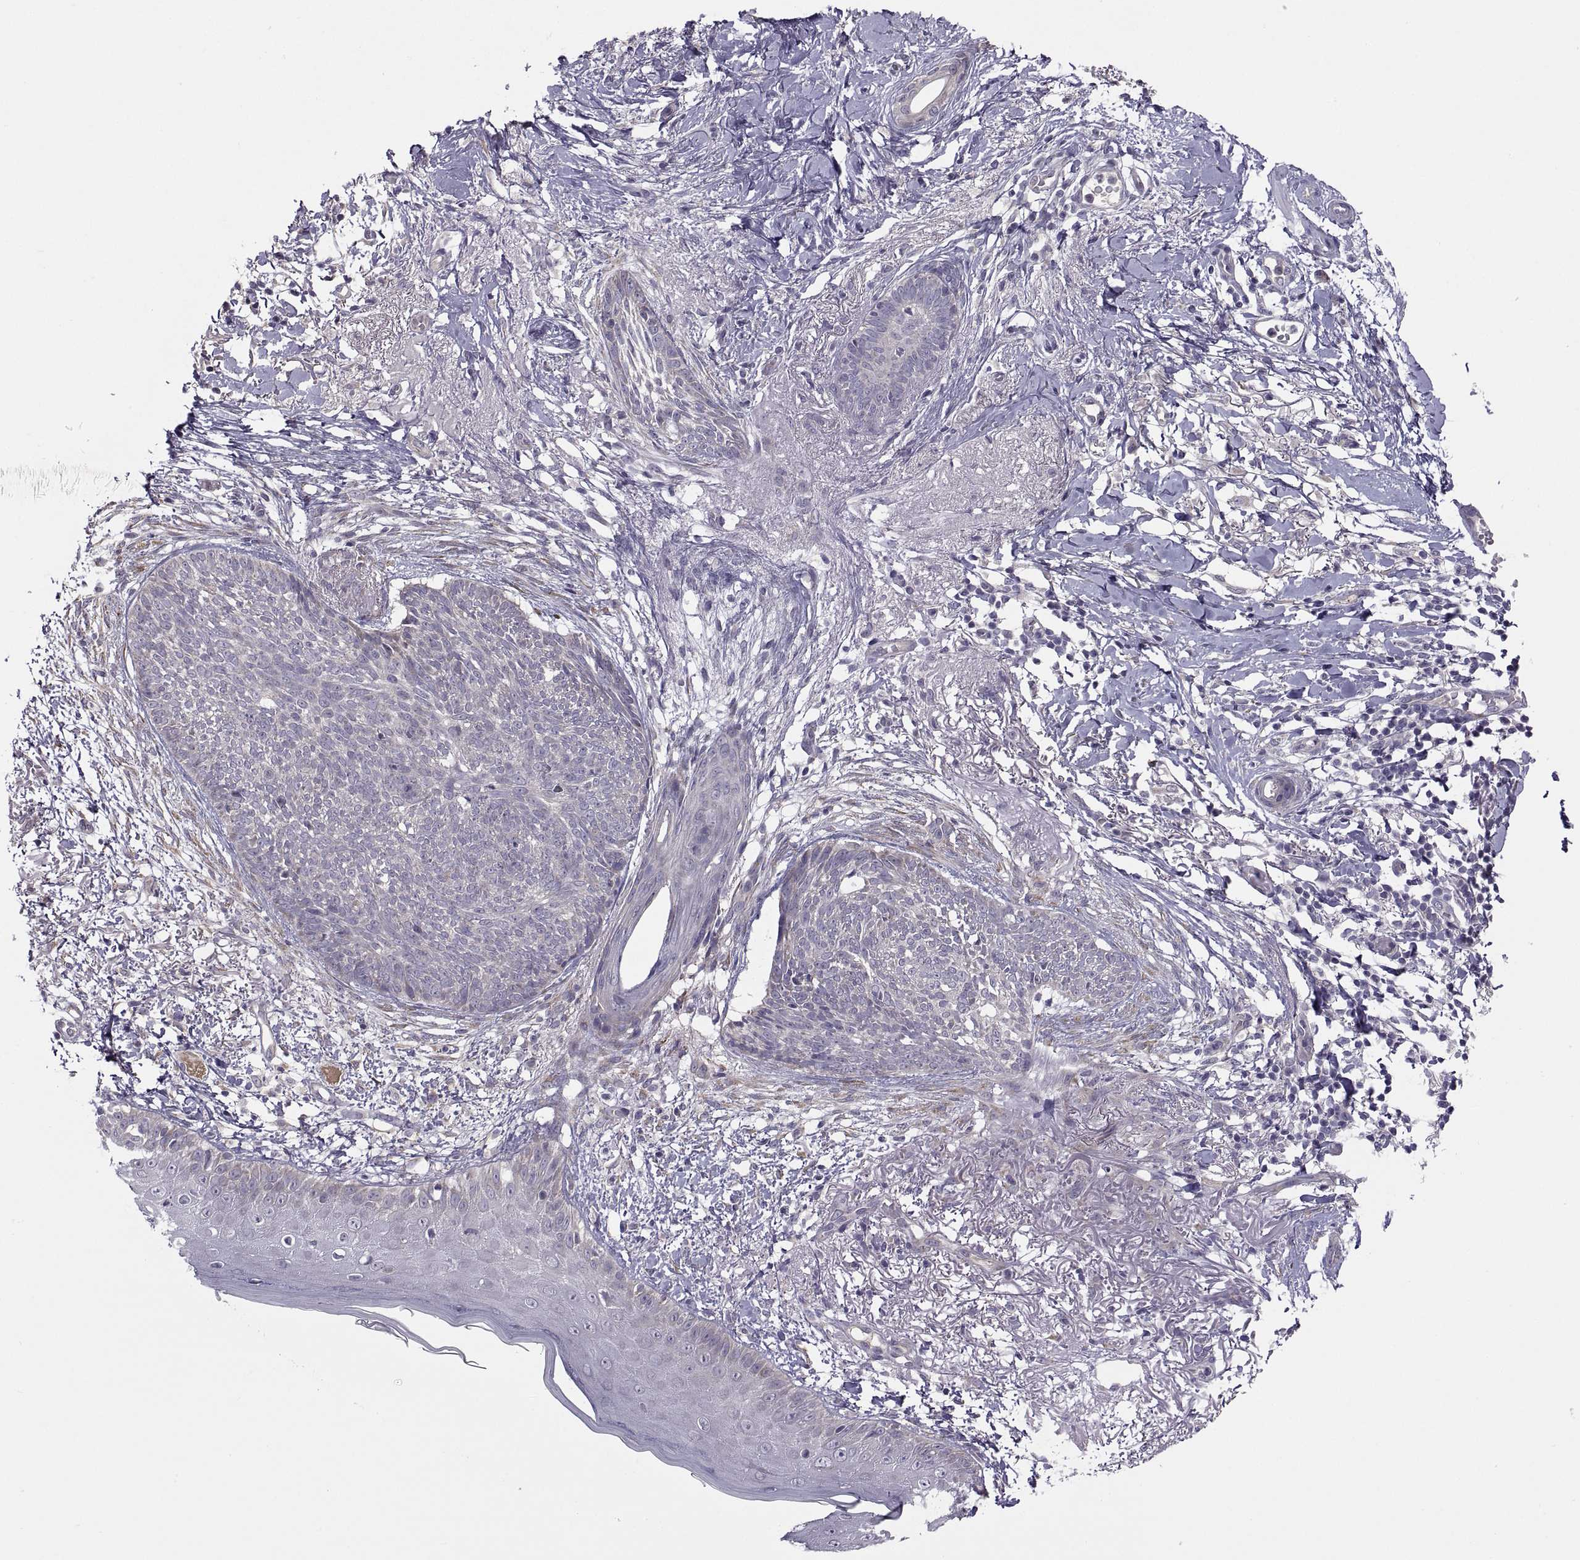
{"staining": {"intensity": "negative", "quantity": "none", "location": "none"}, "tissue": "skin cancer", "cell_type": "Tumor cells", "image_type": "cancer", "snomed": [{"axis": "morphology", "description": "Normal tissue, NOS"}, {"axis": "morphology", "description": "Basal cell carcinoma"}, {"axis": "topography", "description": "Skin"}], "caption": "The image exhibits no significant staining in tumor cells of skin cancer.", "gene": "ACSBG2", "patient": {"sex": "male", "age": 84}}